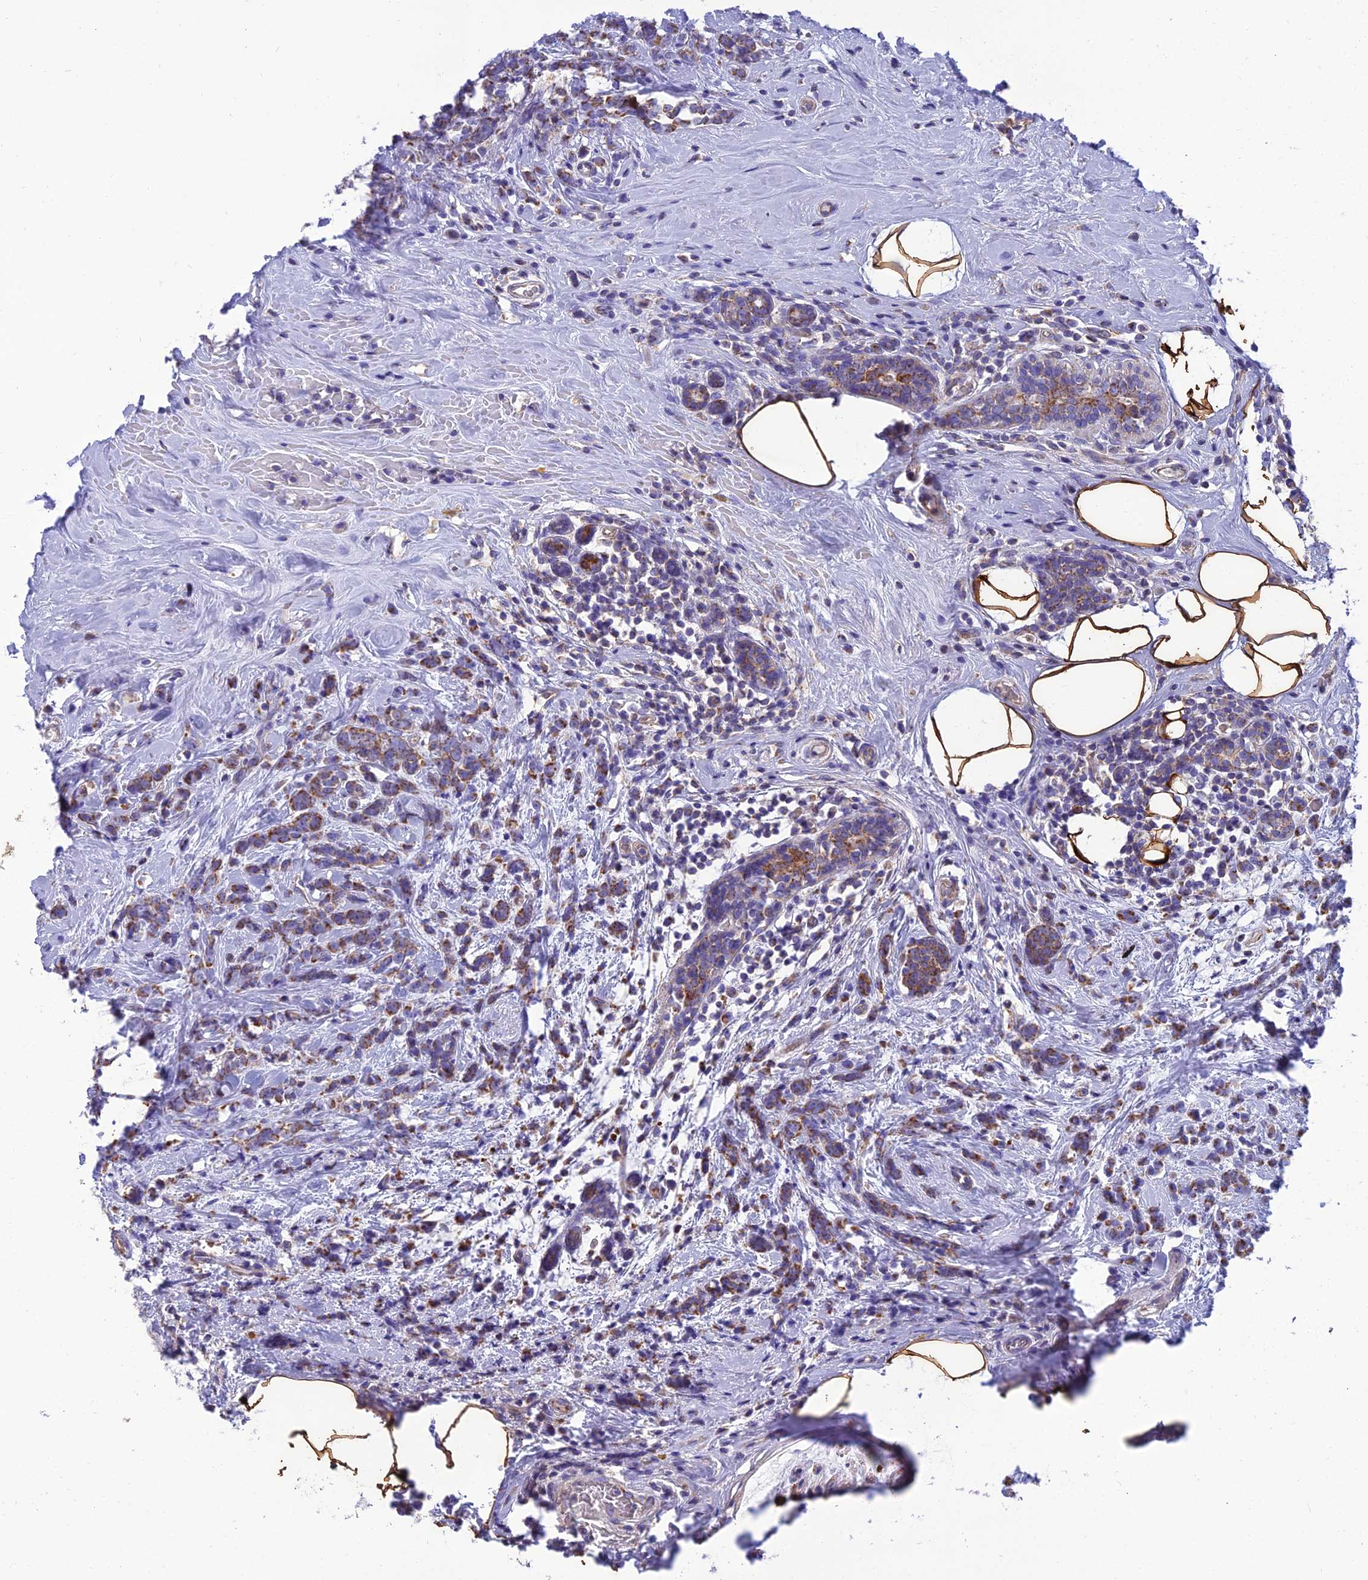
{"staining": {"intensity": "moderate", "quantity": ">75%", "location": "cytoplasmic/membranous"}, "tissue": "breast cancer", "cell_type": "Tumor cells", "image_type": "cancer", "snomed": [{"axis": "morphology", "description": "Lobular carcinoma"}, {"axis": "topography", "description": "Breast"}], "caption": "Immunohistochemical staining of human lobular carcinoma (breast) displays medium levels of moderate cytoplasmic/membranous expression in approximately >75% of tumor cells.", "gene": "GPD1", "patient": {"sex": "female", "age": 58}}